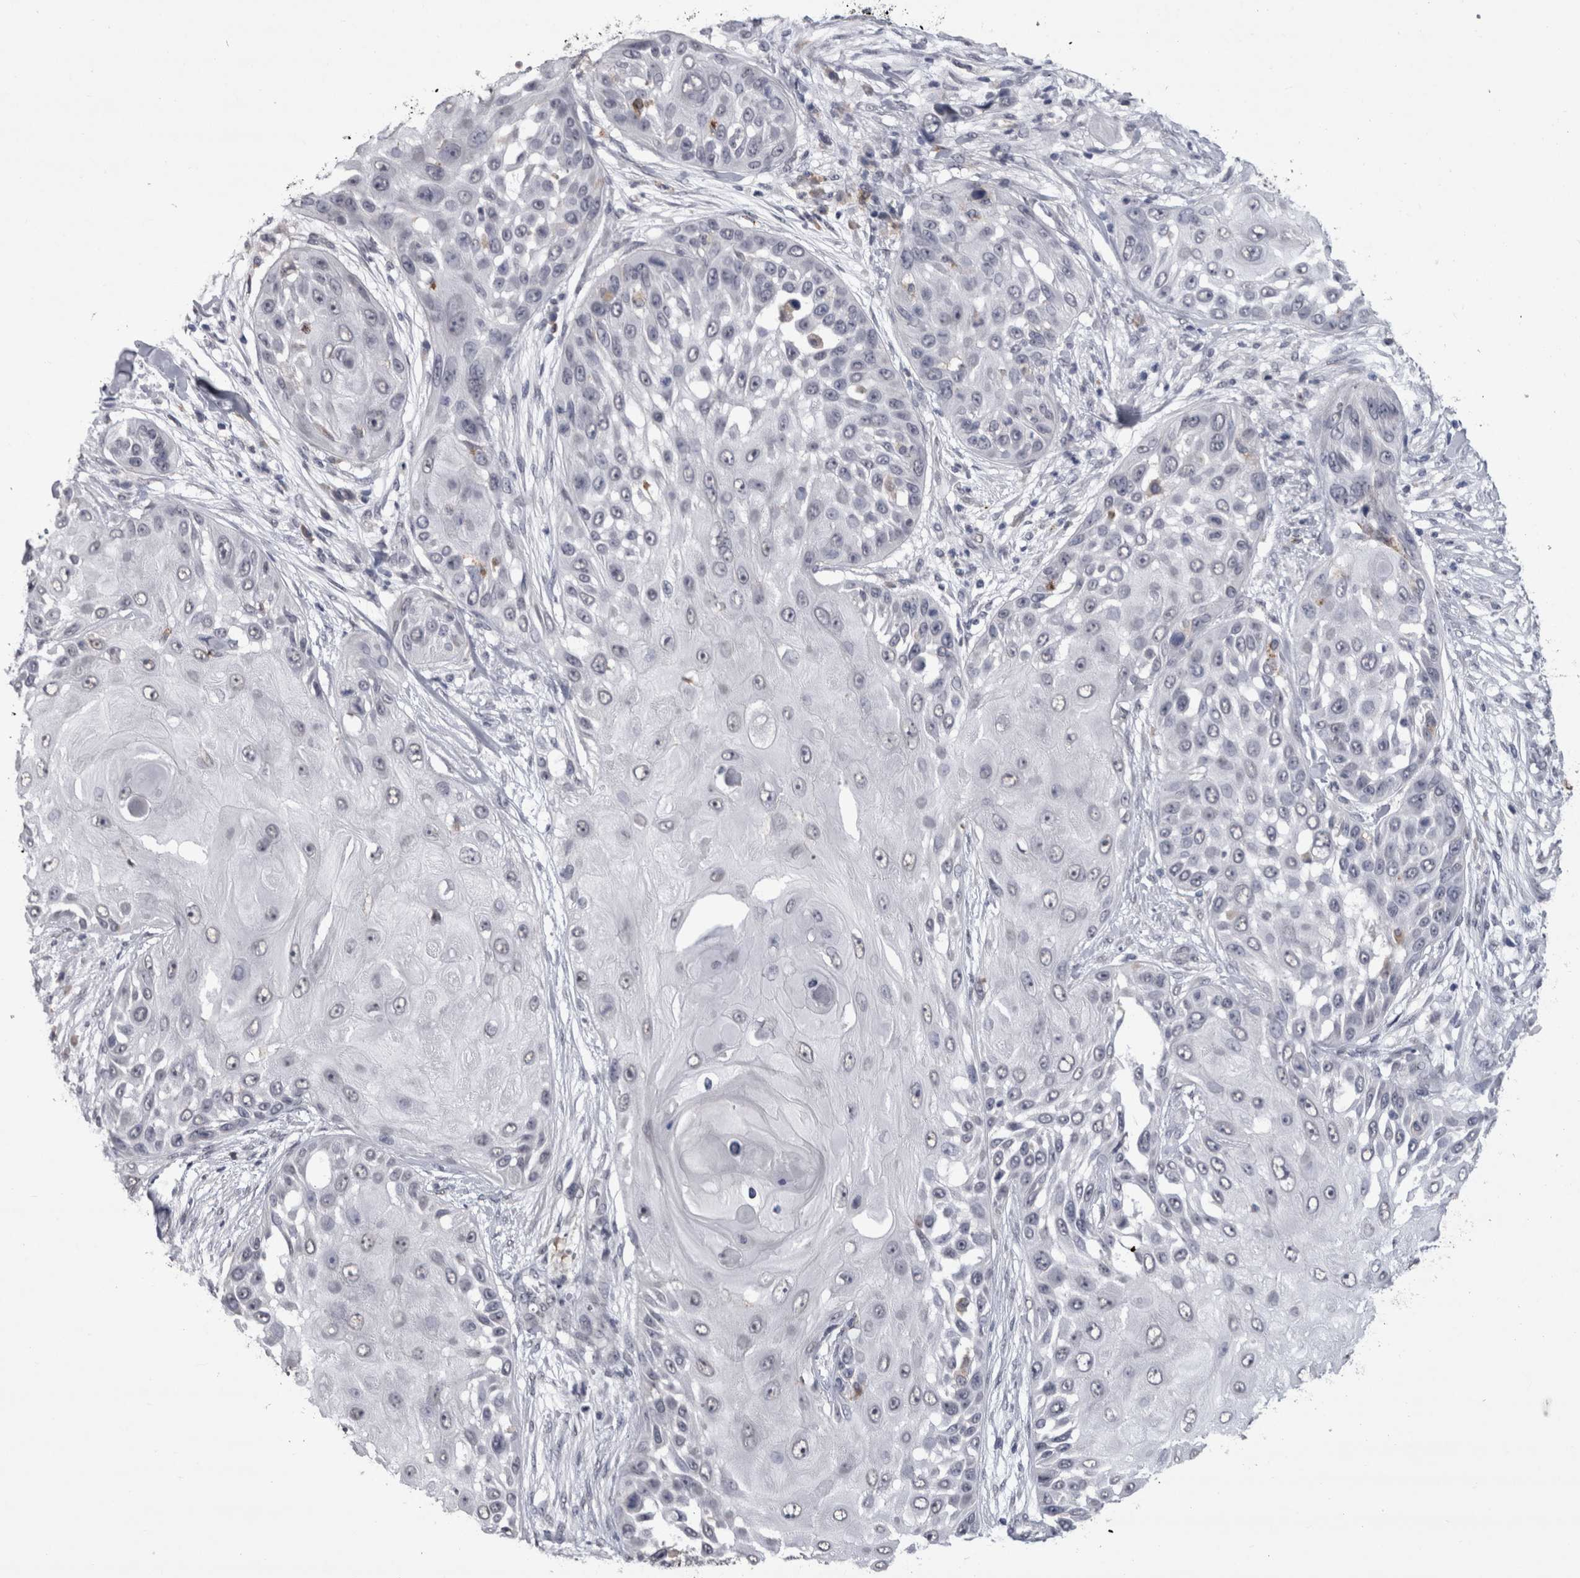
{"staining": {"intensity": "negative", "quantity": "none", "location": "none"}, "tissue": "skin cancer", "cell_type": "Tumor cells", "image_type": "cancer", "snomed": [{"axis": "morphology", "description": "Squamous cell carcinoma, NOS"}, {"axis": "topography", "description": "Skin"}], "caption": "Tumor cells are negative for protein expression in human skin squamous cell carcinoma.", "gene": "PAX5", "patient": {"sex": "female", "age": 44}}